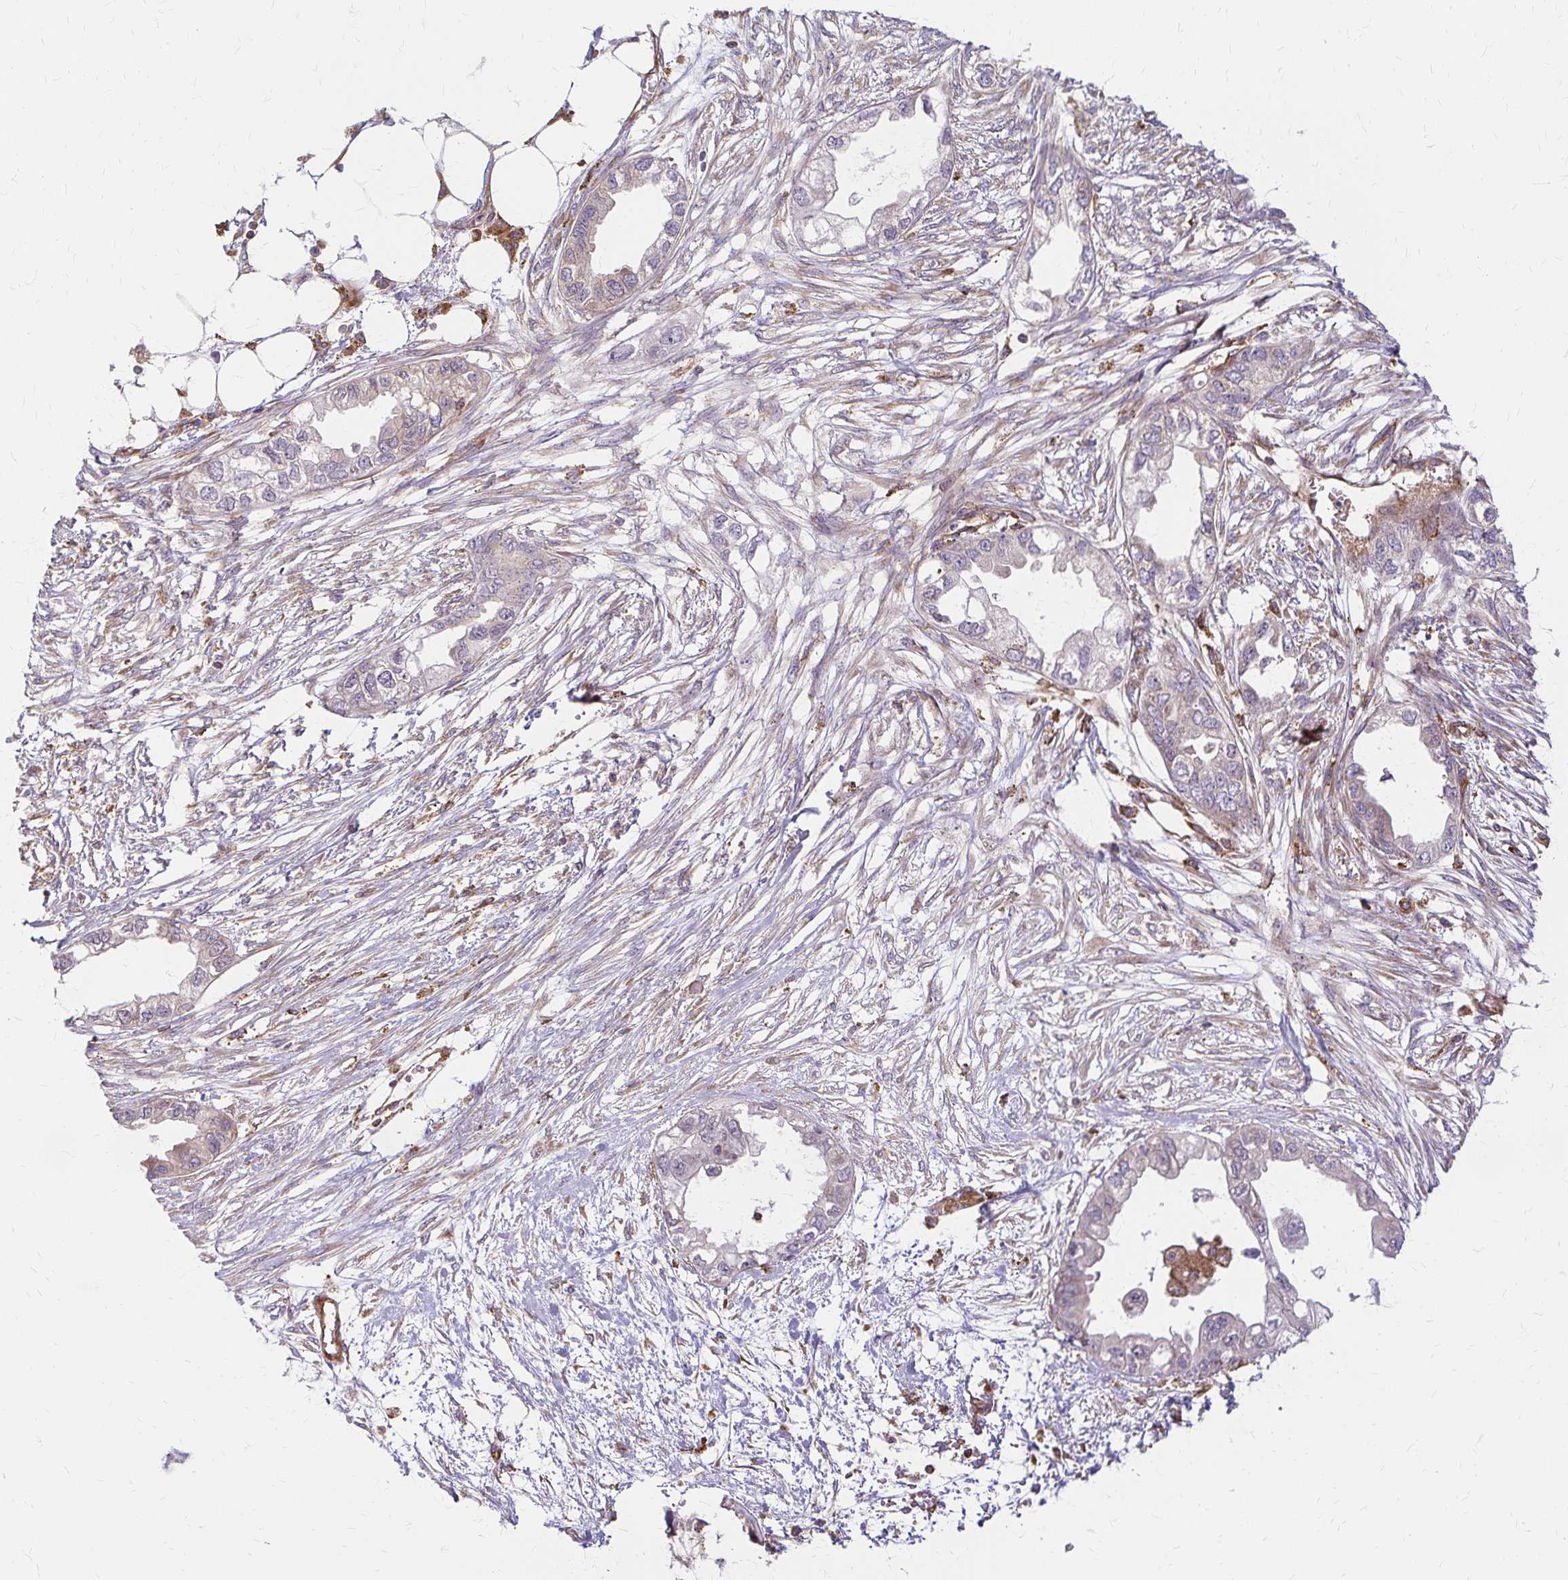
{"staining": {"intensity": "moderate", "quantity": "<25%", "location": "cytoplasmic/membranous"}, "tissue": "endometrial cancer", "cell_type": "Tumor cells", "image_type": "cancer", "snomed": [{"axis": "morphology", "description": "Adenocarcinoma, NOS"}, {"axis": "morphology", "description": "Adenocarcinoma, metastatic, NOS"}, {"axis": "topography", "description": "Adipose tissue"}, {"axis": "topography", "description": "Endometrium"}], "caption": "Endometrial cancer stained with a brown dye demonstrates moderate cytoplasmic/membranous positive staining in approximately <25% of tumor cells.", "gene": "WASF2", "patient": {"sex": "female", "age": 67}}